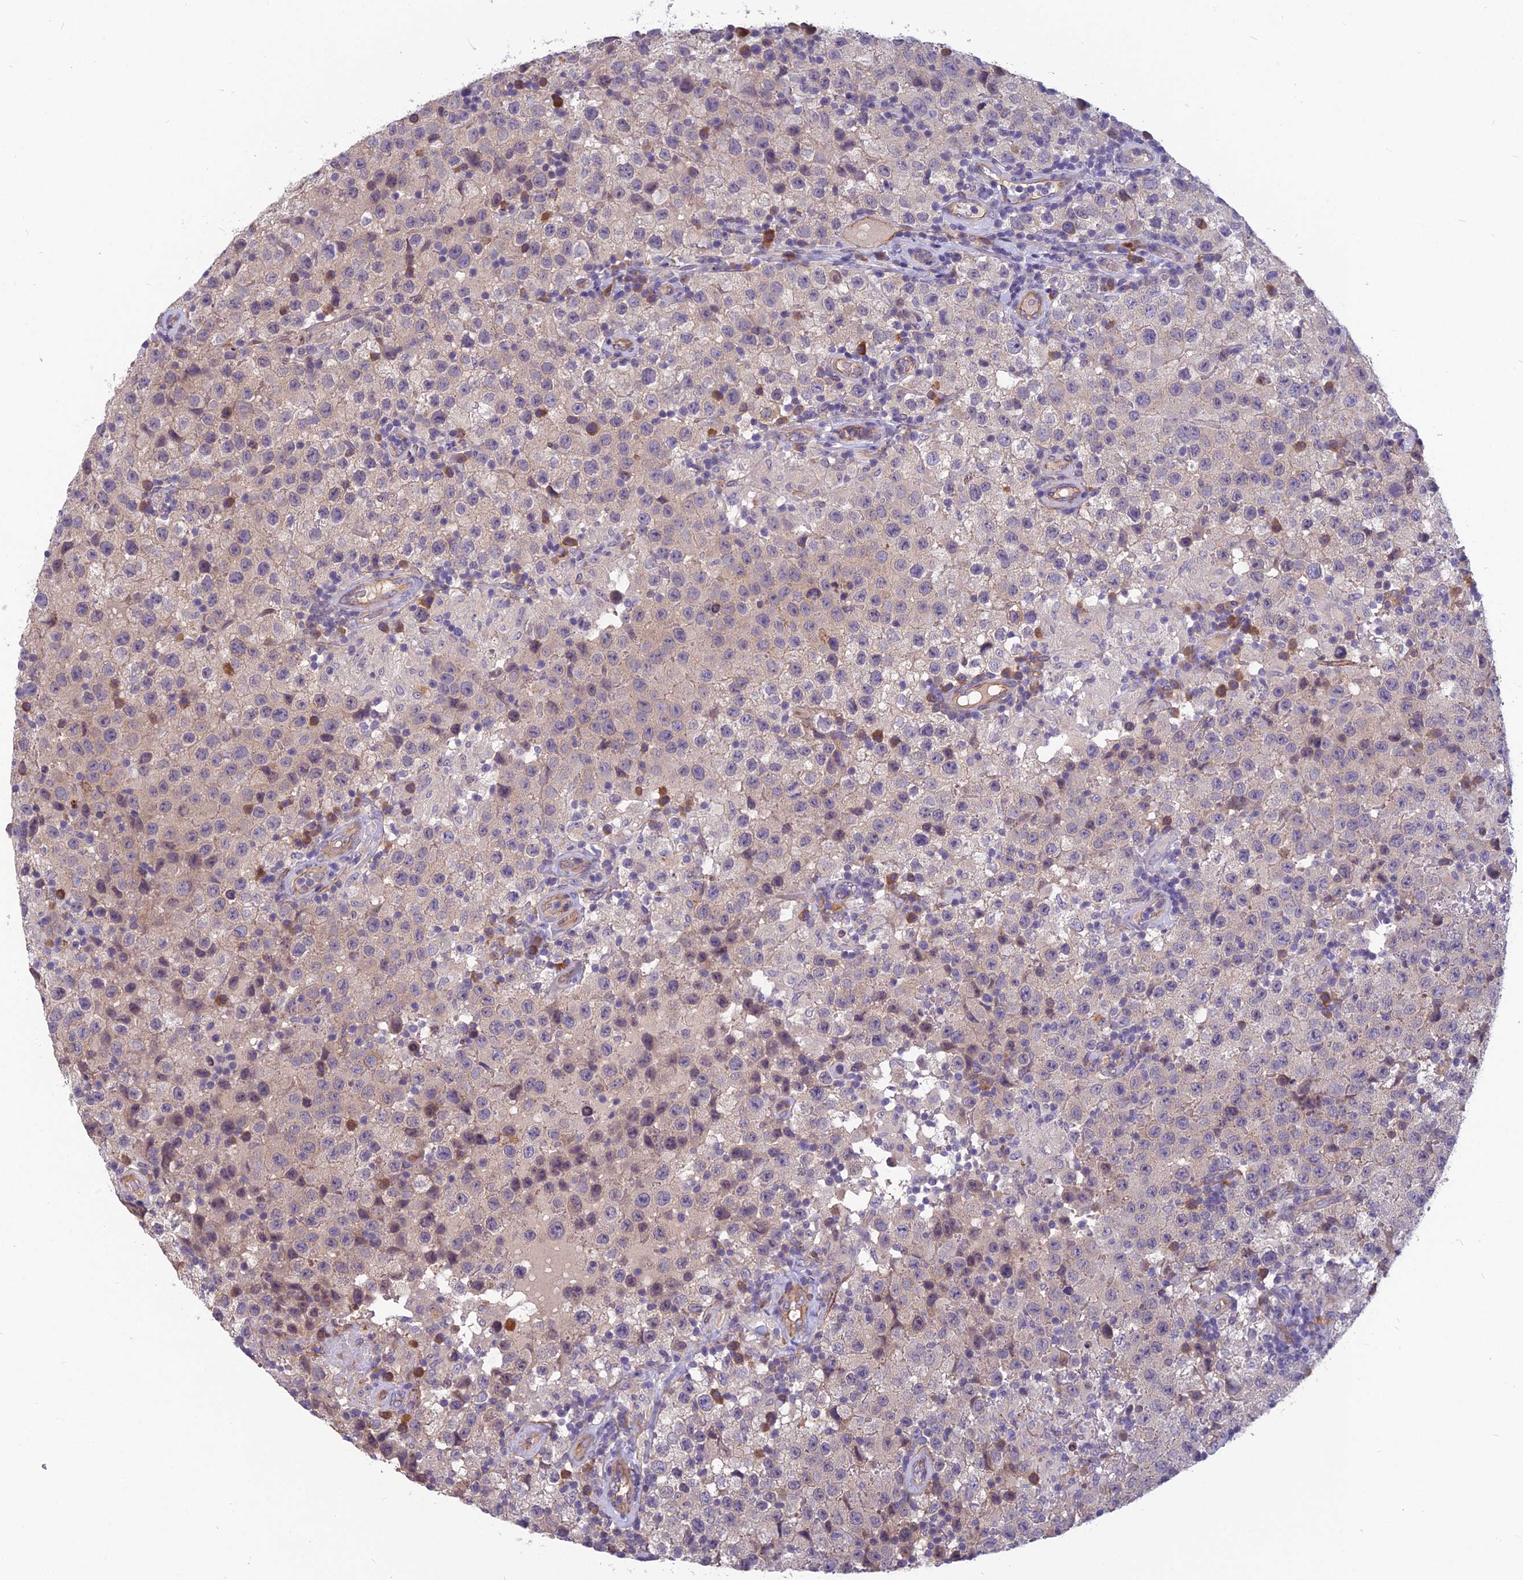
{"staining": {"intensity": "moderate", "quantity": "<25%", "location": "cytoplasmic/membranous"}, "tissue": "testis cancer", "cell_type": "Tumor cells", "image_type": "cancer", "snomed": [{"axis": "morphology", "description": "Seminoma, NOS"}, {"axis": "morphology", "description": "Carcinoma, Embryonal, NOS"}, {"axis": "topography", "description": "Testis"}], "caption": "This micrograph exhibits immunohistochemistry staining of testis cancer, with low moderate cytoplasmic/membranous positivity in about <25% of tumor cells.", "gene": "TSPAN15", "patient": {"sex": "male", "age": 41}}